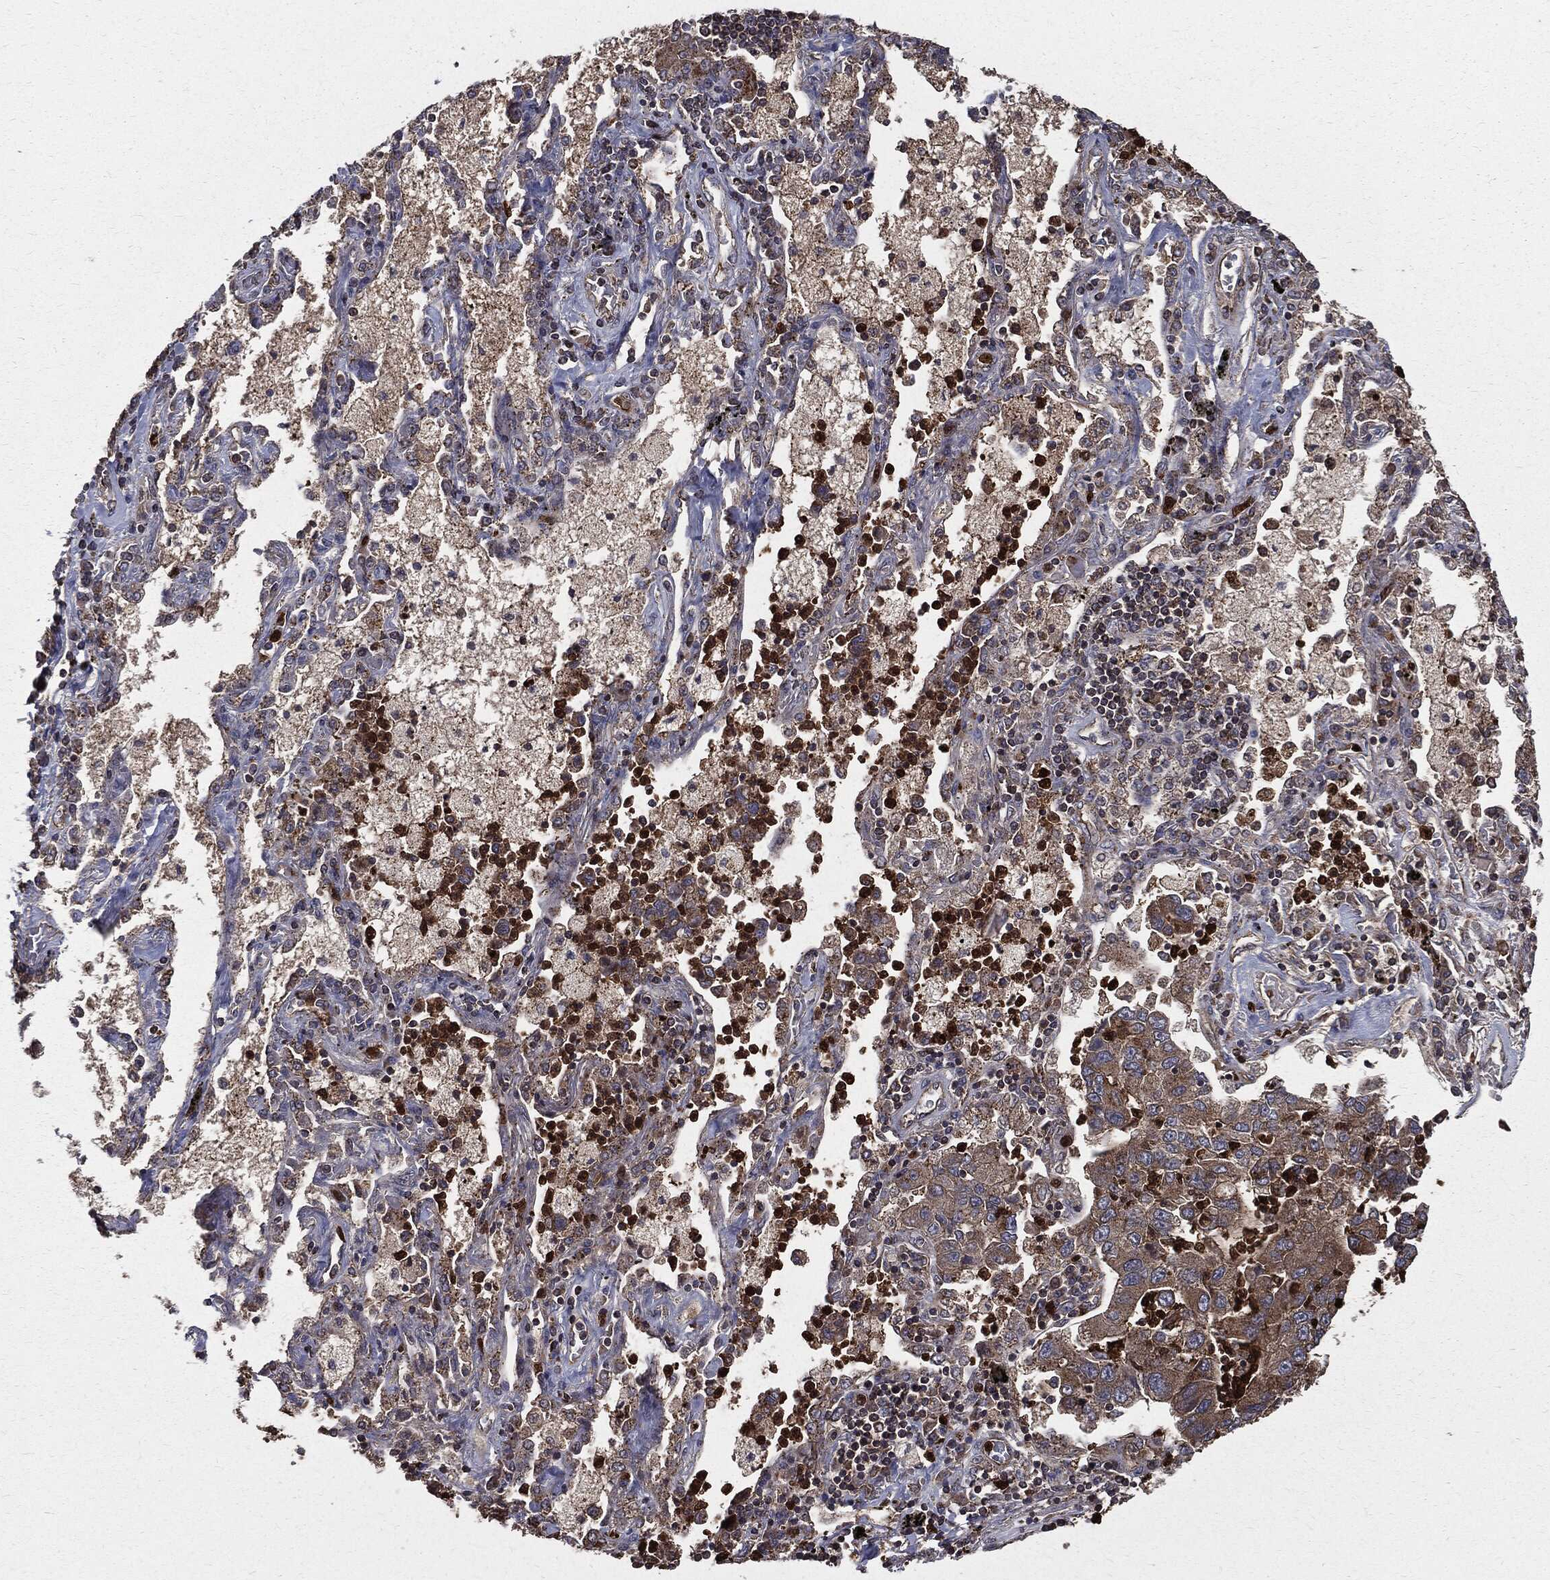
{"staining": {"intensity": "moderate", "quantity": "25%-75%", "location": "cytoplasmic/membranous"}, "tissue": "lung cancer", "cell_type": "Tumor cells", "image_type": "cancer", "snomed": [{"axis": "morphology", "description": "Adenocarcinoma, NOS"}, {"axis": "topography", "description": "Lung"}], "caption": "A medium amount of moderate cytoplasmic/membranous positivity is appreciated in approximately 25%-75% of tumor cells in adenocarcinoma (lung) tissue.", "gene": "PDCD6IP", "patient": {"sex": "female", "age": 57}}